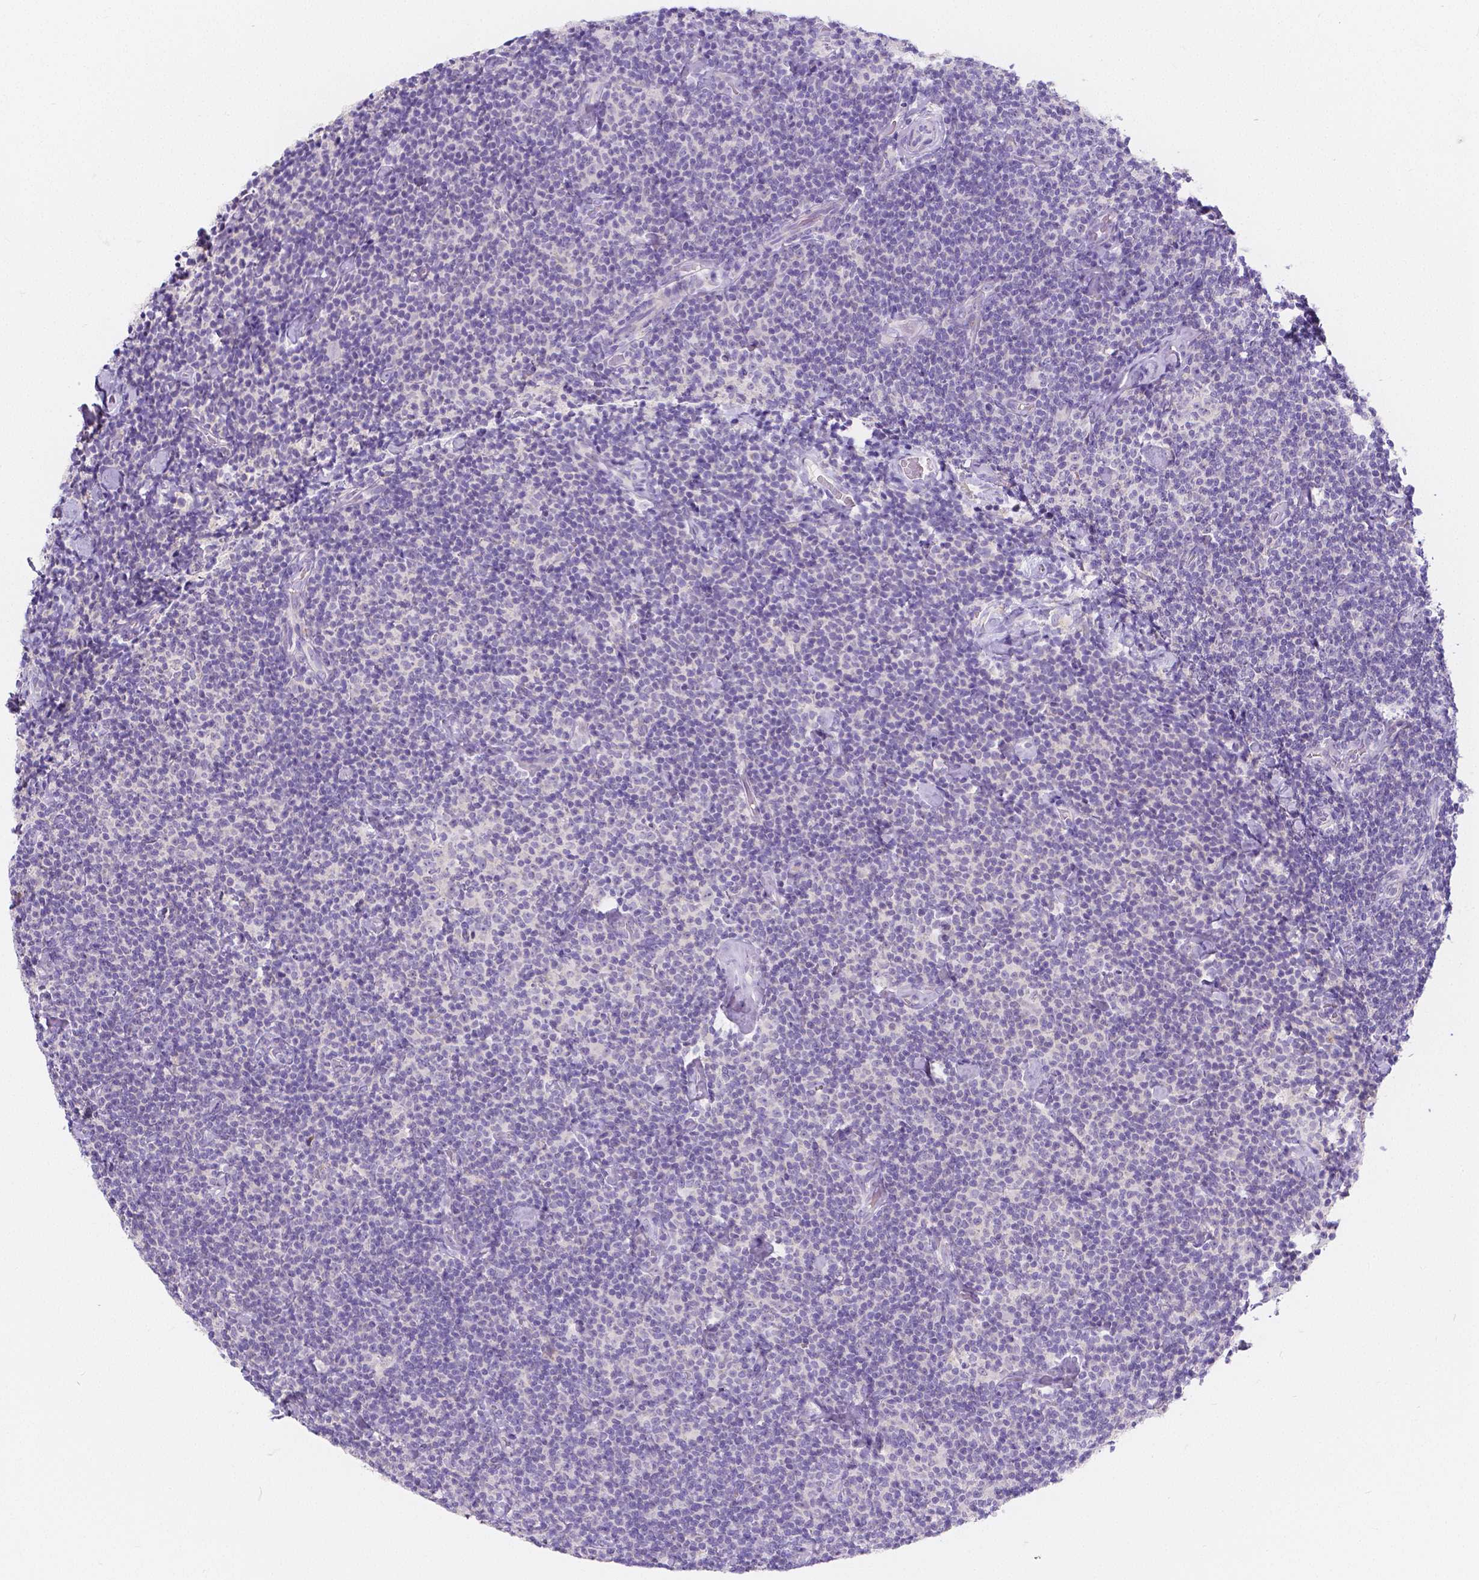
{"staining": {"intensity": "negative", "quantity": "none", "location": "none"}, "tissue": "lymphoma", "cell_type": "Tumor cells", "image_type": "cancer", "snomed": [{"axis": "morphology", "description": "Malignant lymphoma, non-Hodgkin's type, Low grade"}, {"axis": "topography", "description": "Lymph node"}], "caption": "Immunohistochemistry of lymphoma exhibits no expression in tumor cells. (DAB (3,3'-diaminobenzidine) immunohistochemistry visualized using brightfield microscopy, high magnification).", "gene": "RNF186", "patient": {"sex": "male", "age": 81}}